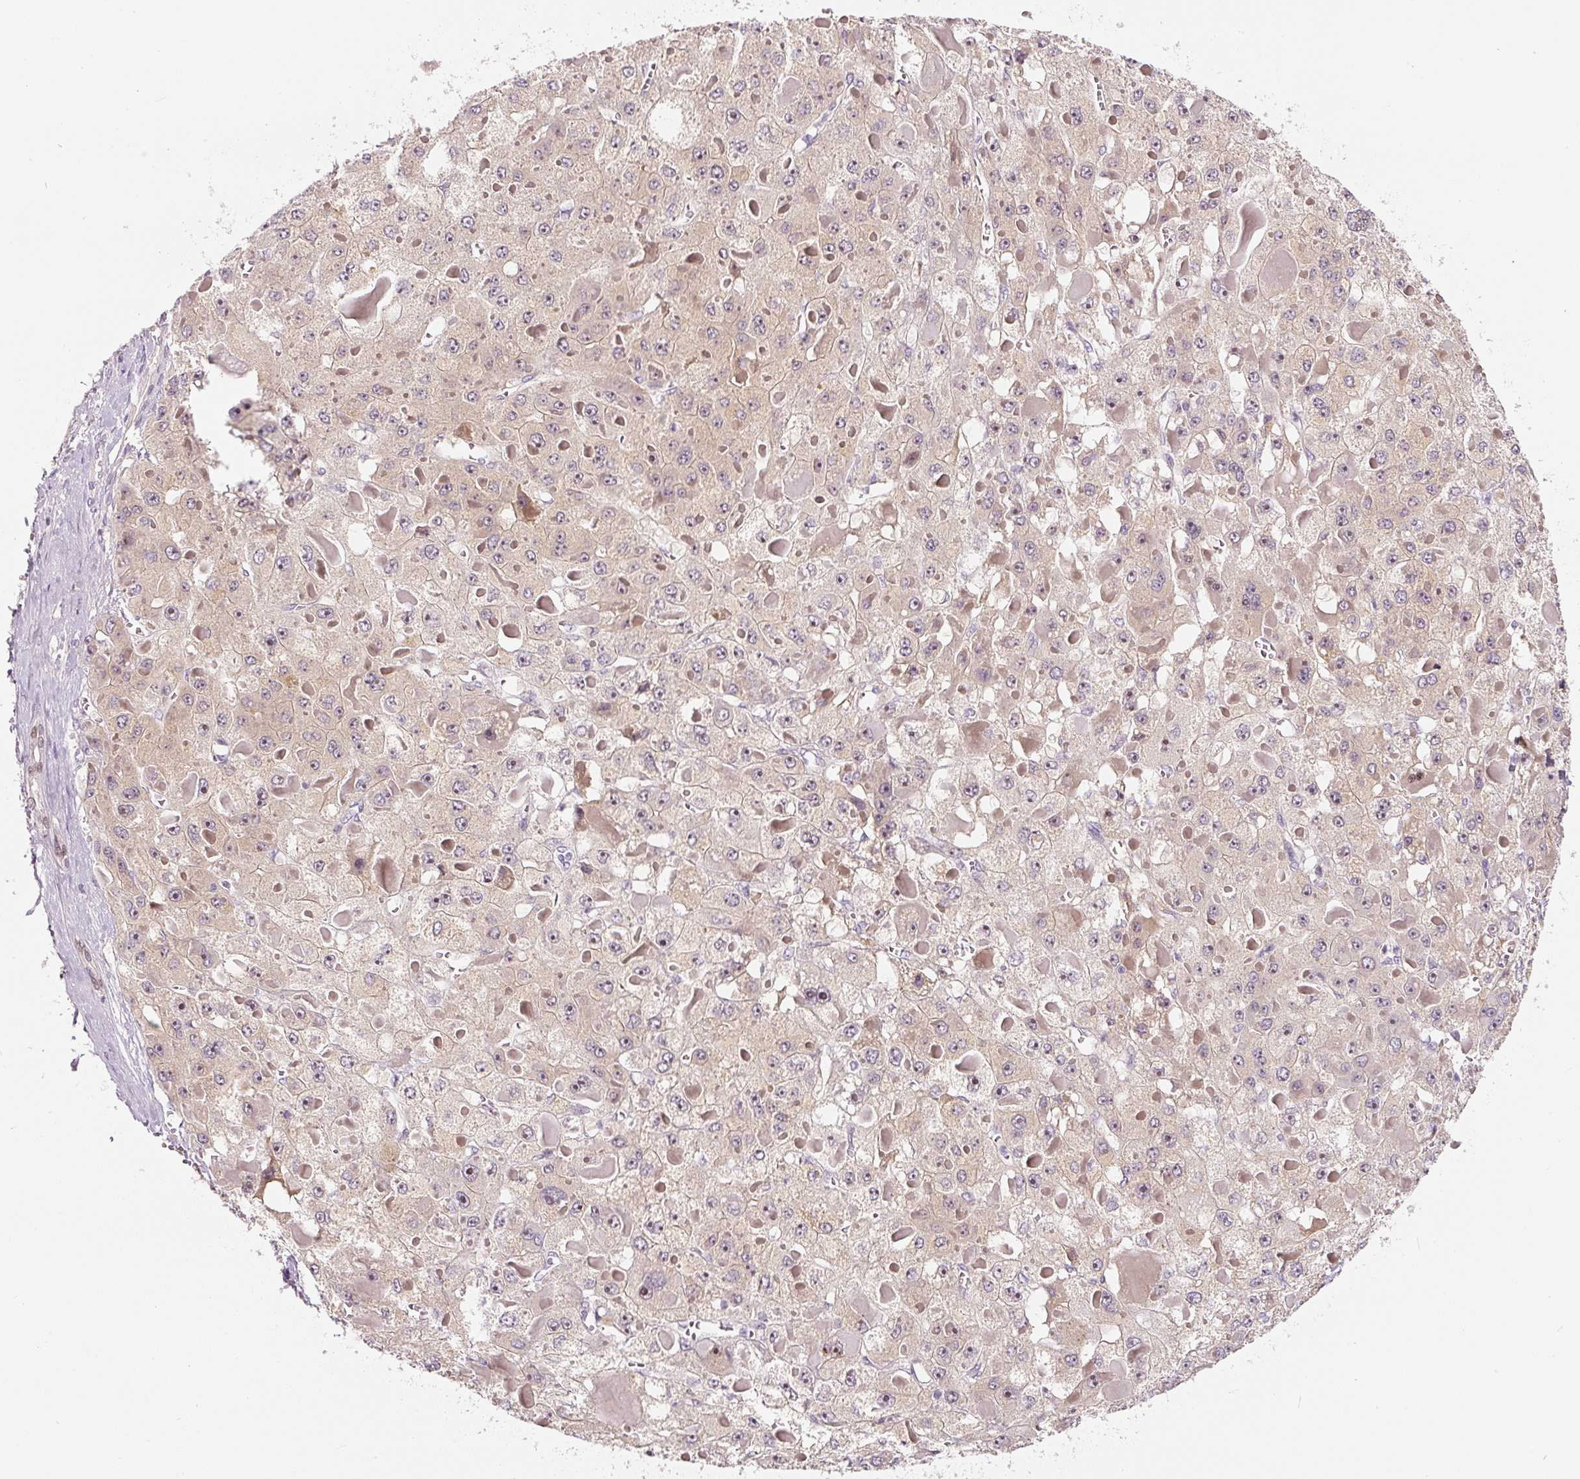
{"staining": {"intensity": "moderate", "quantity": "25%-75%", "location": "nuclear"}, "tissue": "liver cancer", "cell_type": "Tumor cells", "image_type": "cancer", "snomed": [{"axis": "morphology", "description": "Carcinoma, Hepatocellular, NOS"}, {"axis": "topography", "description": "Liver"}], "caption": "Tumor cells show moderate nuclear staining in about 25%-75% of cells in liver hepatocellular carcinoma.", "gene": "PWWP3B", "patient": {"sex": "female", "age": 73}}